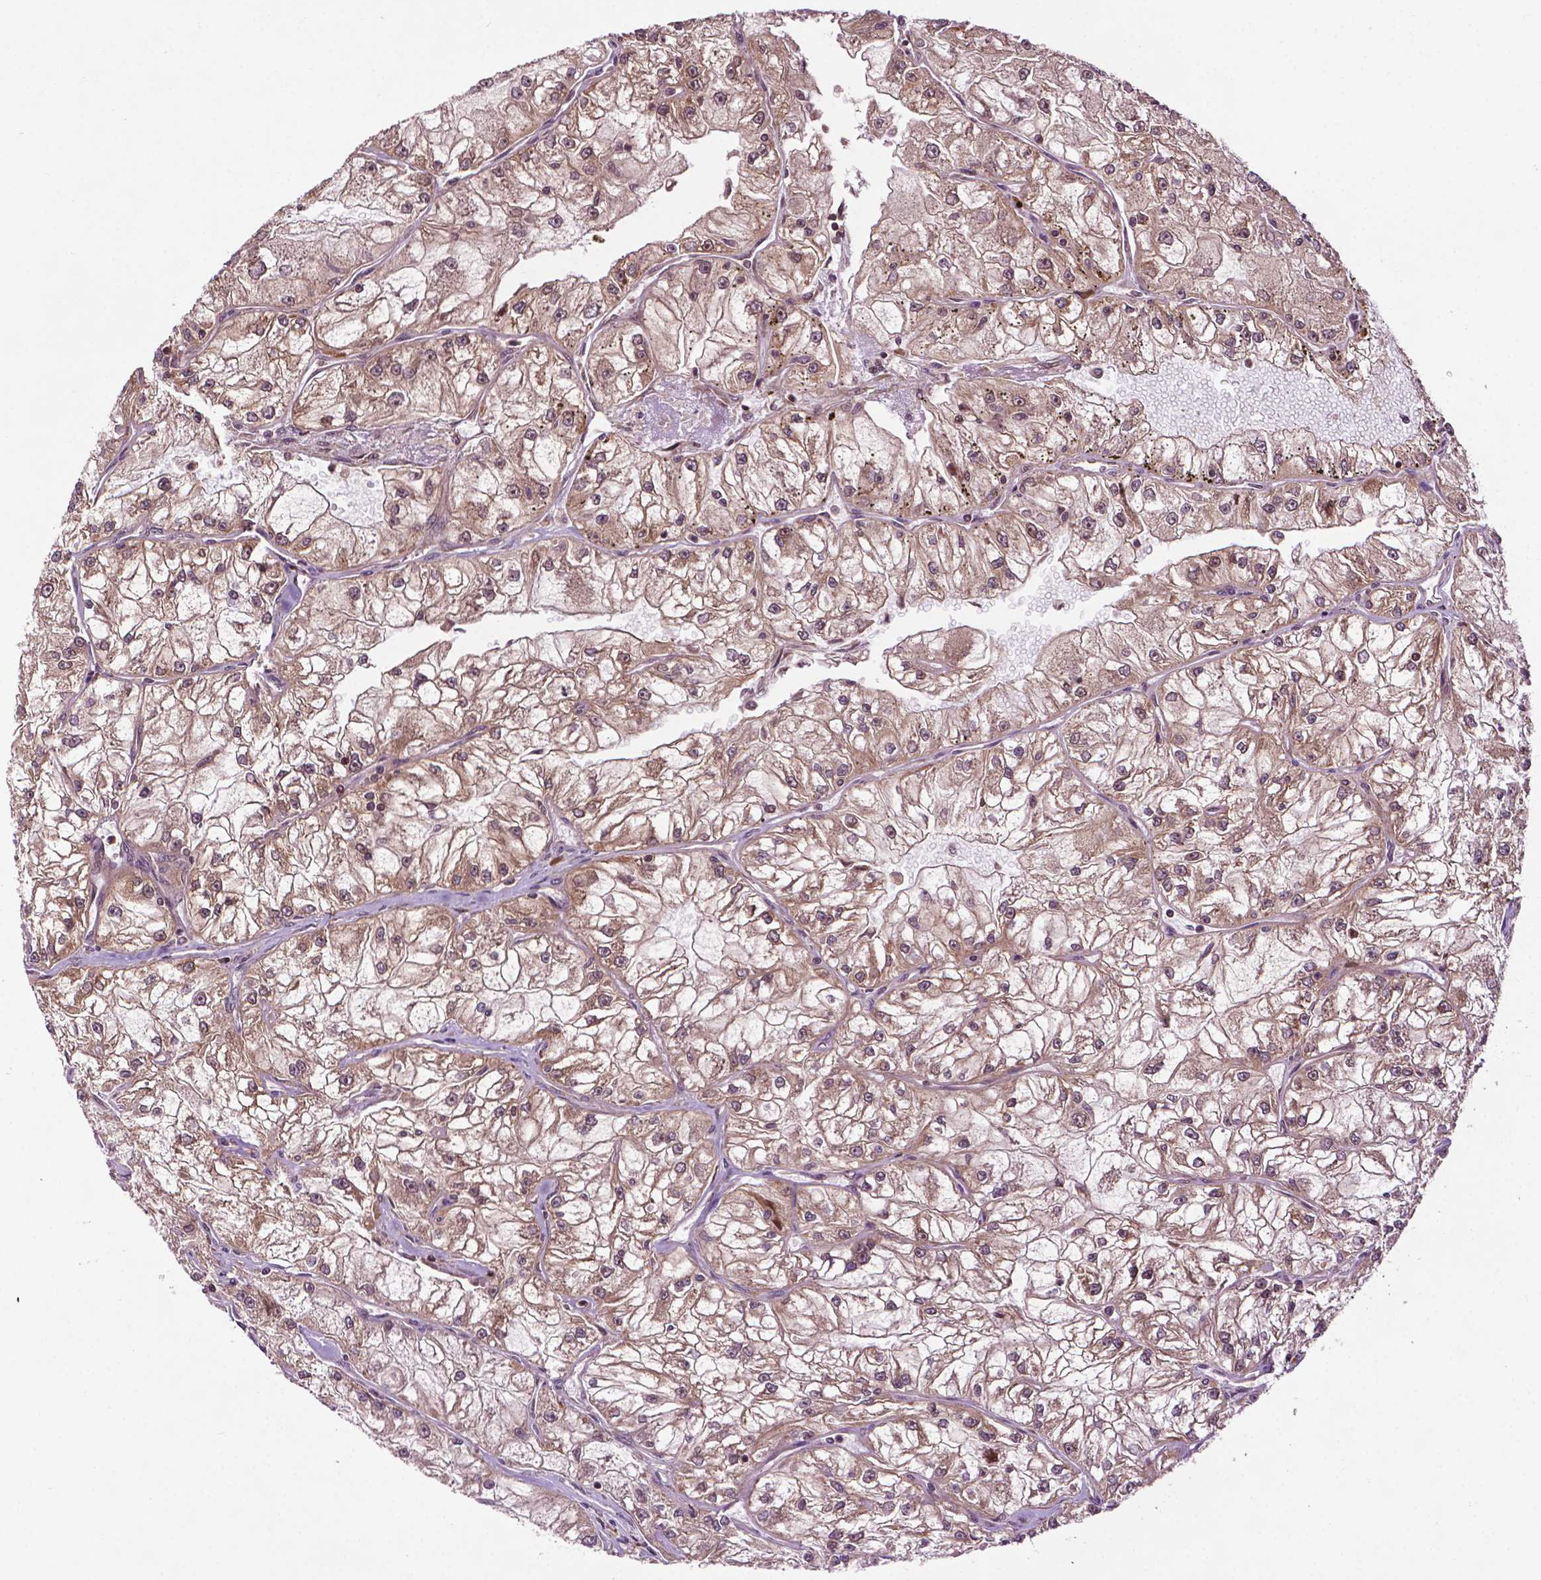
{"staining": {"intensity": "weak", "quantity": ">75%", "location": "cytoplasmic/membranous"}, "tissue": "renal cancer", "cell_type": "Tumor cells", "image_type": "cancer", "snomed": [{"axis": "morphology", "description": "Adenocarcinoma, NOS"}, {"axis": "topography", "description": "Kidney"}], "caption": "This is a micrograph of immunohistochemistry staining of renal adenocarcinoma, which shows weak staining in the cytoplasmic/membranous of tumor cells.", "gene": "TMX2", "patient": {"sex": "female", "age": 72}}